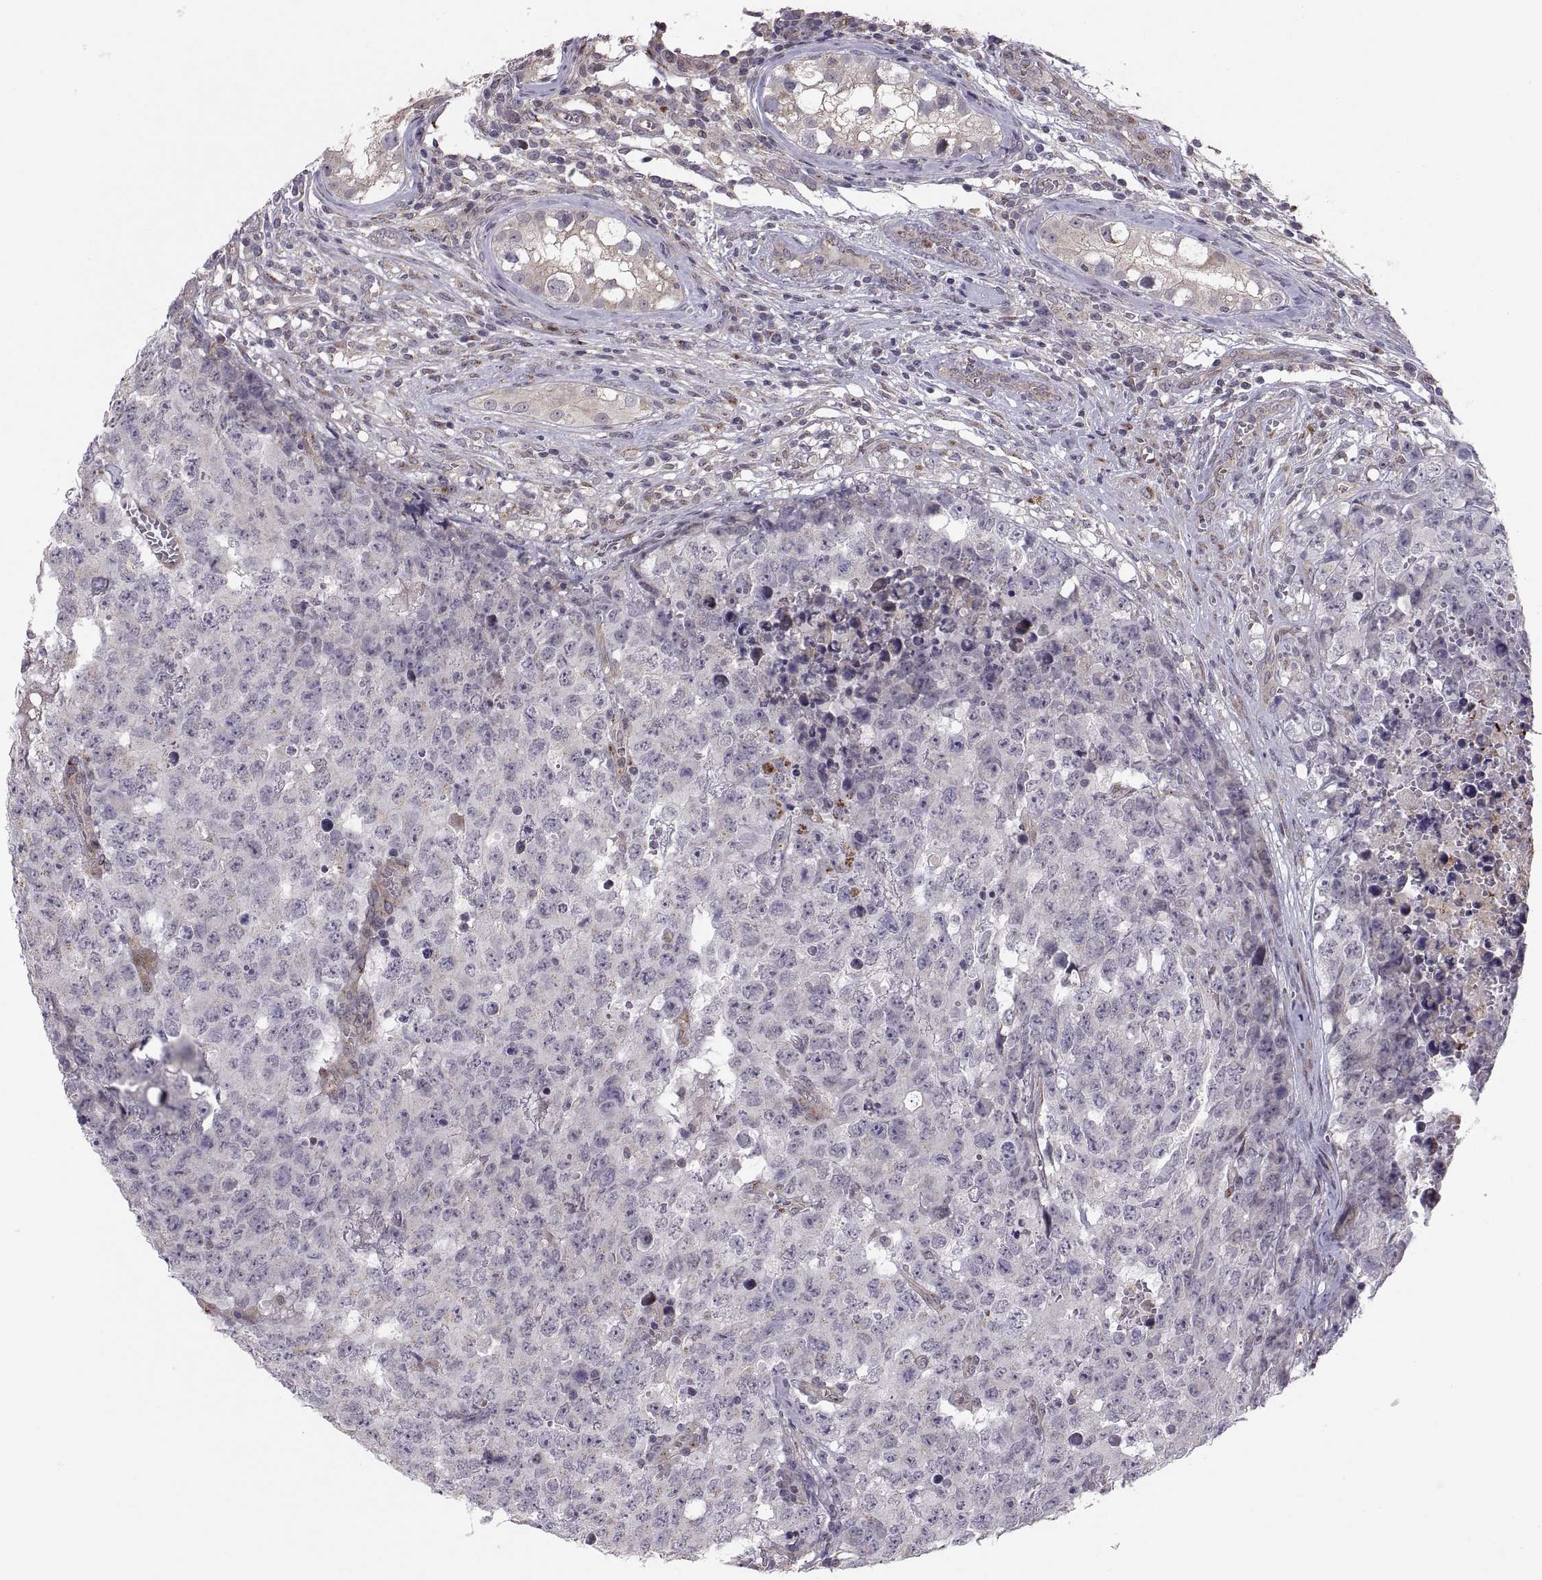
{"staining": {"intensity": "negative", "quantity": "none", "location": "none"}, "tissue": "testis cancer", "cell_type": "Tumor cells", "image_type": "cancer", "snomed": [{"axis": "morphology", "description": "Carcinoma, Embryonal, NOS"}, {"axis": "topography", "description": "Testis"}], "caption": "Immunohistochemical staining of human testis cancer displays no significant positivity in tumor cells.", "gene": "TESC", "patient": {"sex": "male", "age": 23}}